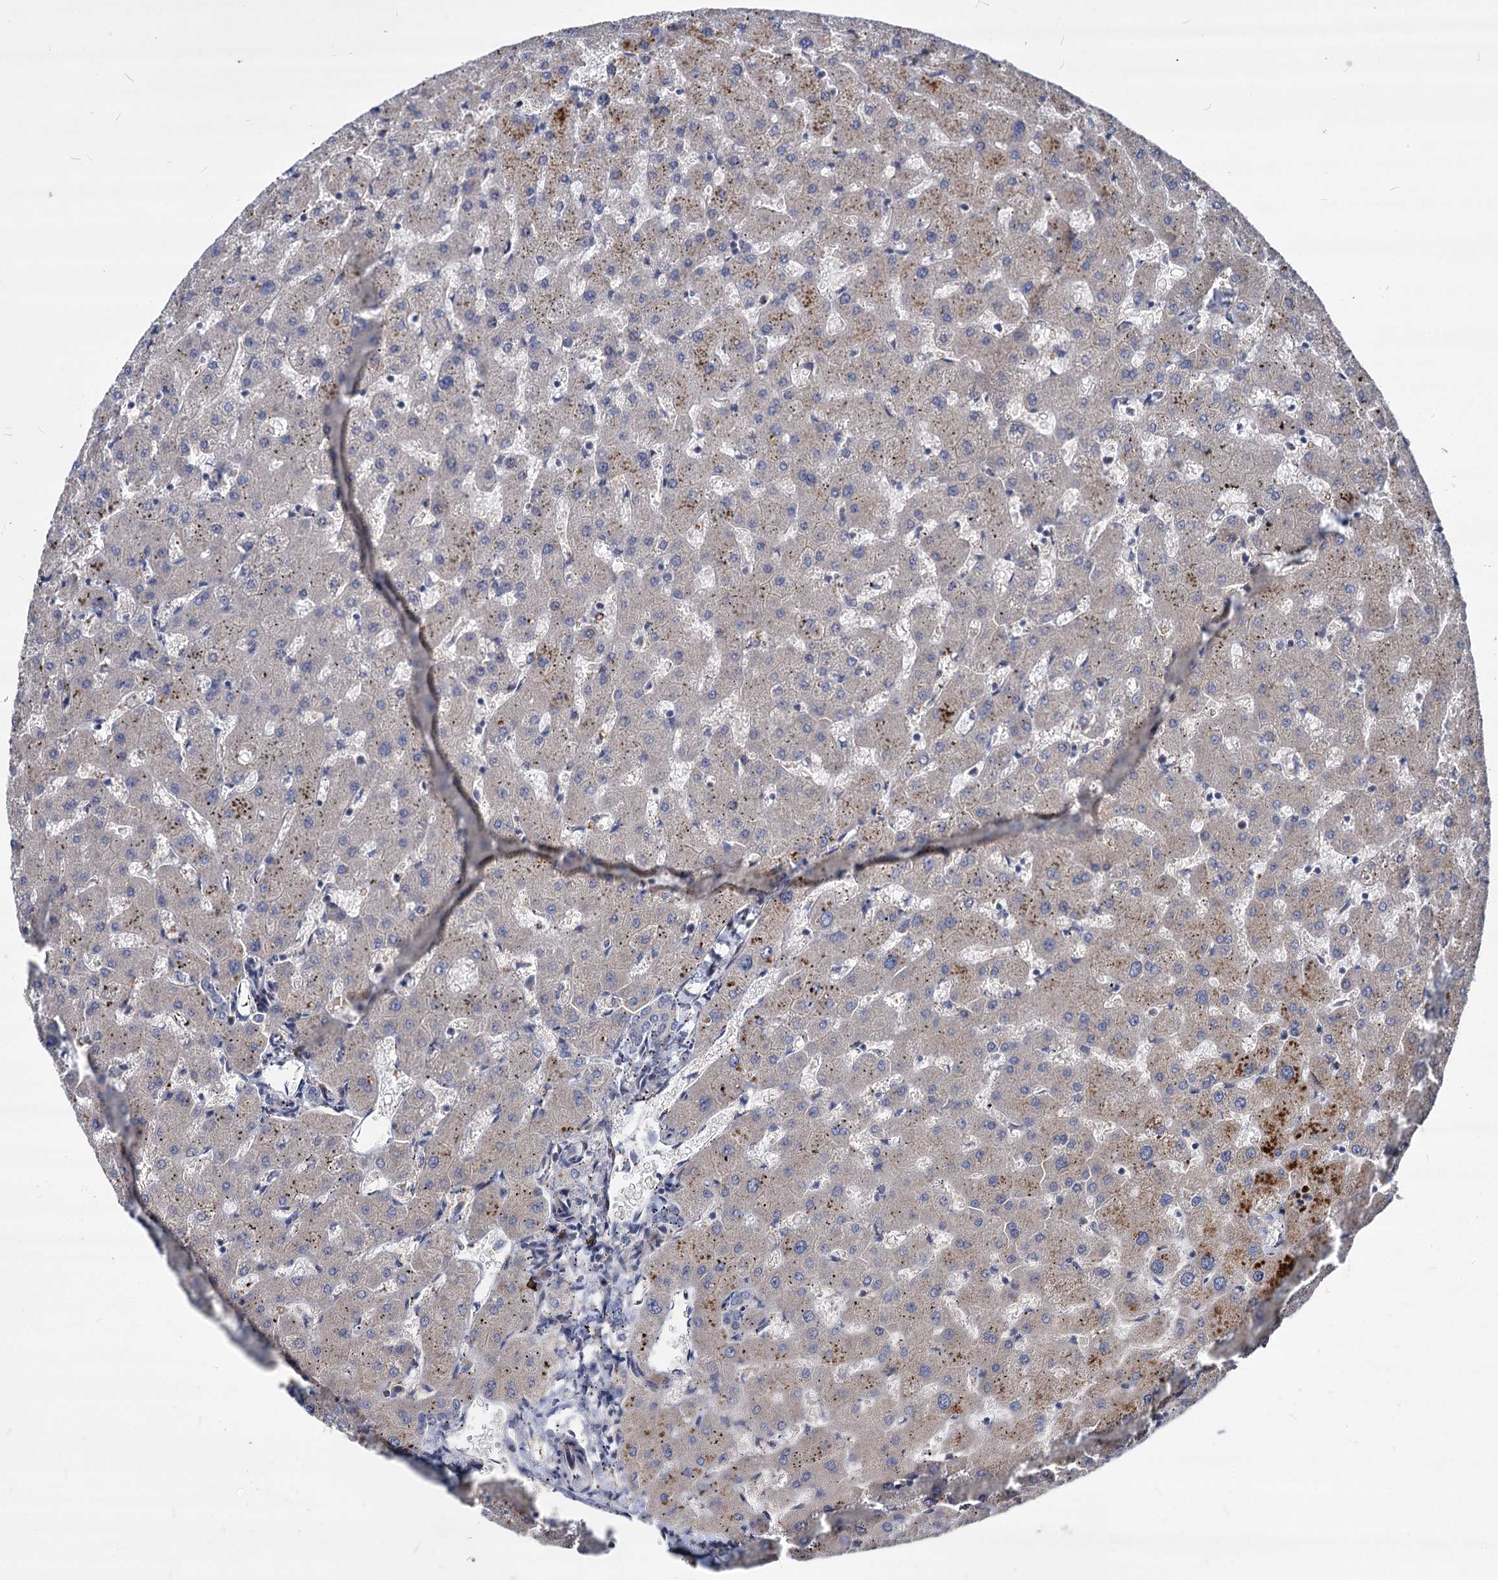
{"staining": {"intensity": "moderate", "quantity": "25%-75%", "location": "cytoplasmic/membranous"}, "tissue": "liver", "cell_type": "Cholangiocytes", "image_type": "normal", "snomed": [{"axis": "morphology", "description": "Normal tissue, NOS"}, {"axis": "topography", "description": "Liver"}], "caption": "Immunohistochemical staining of normal human liver displays medium levels of moderate cytoplasmic/membranous expression in about 25%-75% of cholangiocytes.", "gene": "C11orf86", "patient": {"sex": "female", "age": 63}}